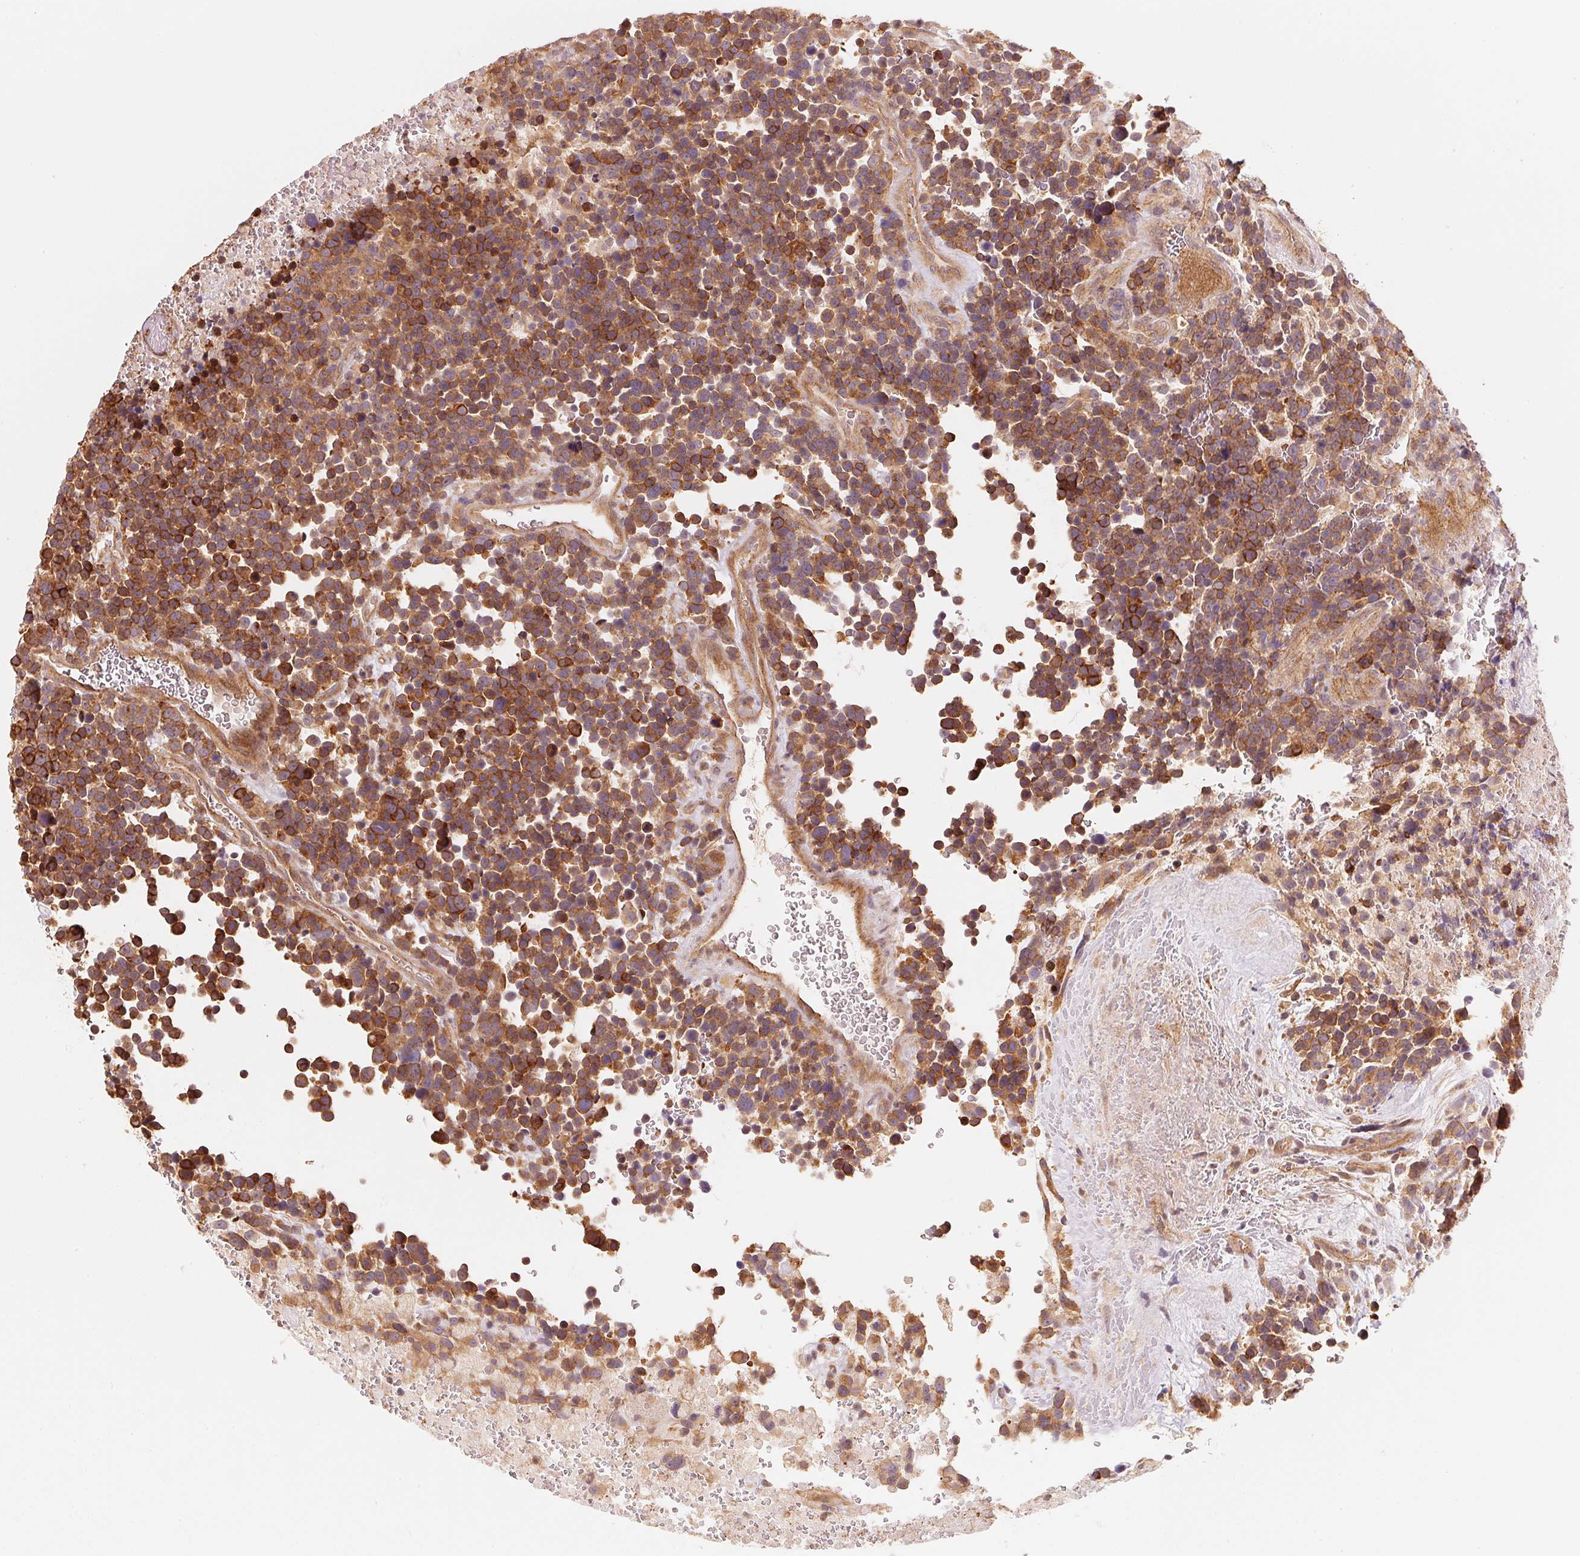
{"staining": {"intensity": "moderate", "quantity": ">75%", "location": "cytoplasmic/membranous"}, "tissue": "glioma", "cell_type": "Tumor cells", "image_type": "cancer", "snomed": [{"axis": "morphology", "description": "Glioma, malignant, High grade"}, {"axis": "topography", "description": "Brain"}], "caption": "Protein expression by immunohistochemistry reveals moderate cytoplasmic/membranous positivity in approximately >75% of tumor cells in glioma. The staining is performed using DAB (3,3'-diaminobenzidine) brown chromogen to label protein expression. The nuclei are counter-stained blue using hematoxylin.", "gene": "PRKN", "patient": {"sex": "male", "age": 33}}